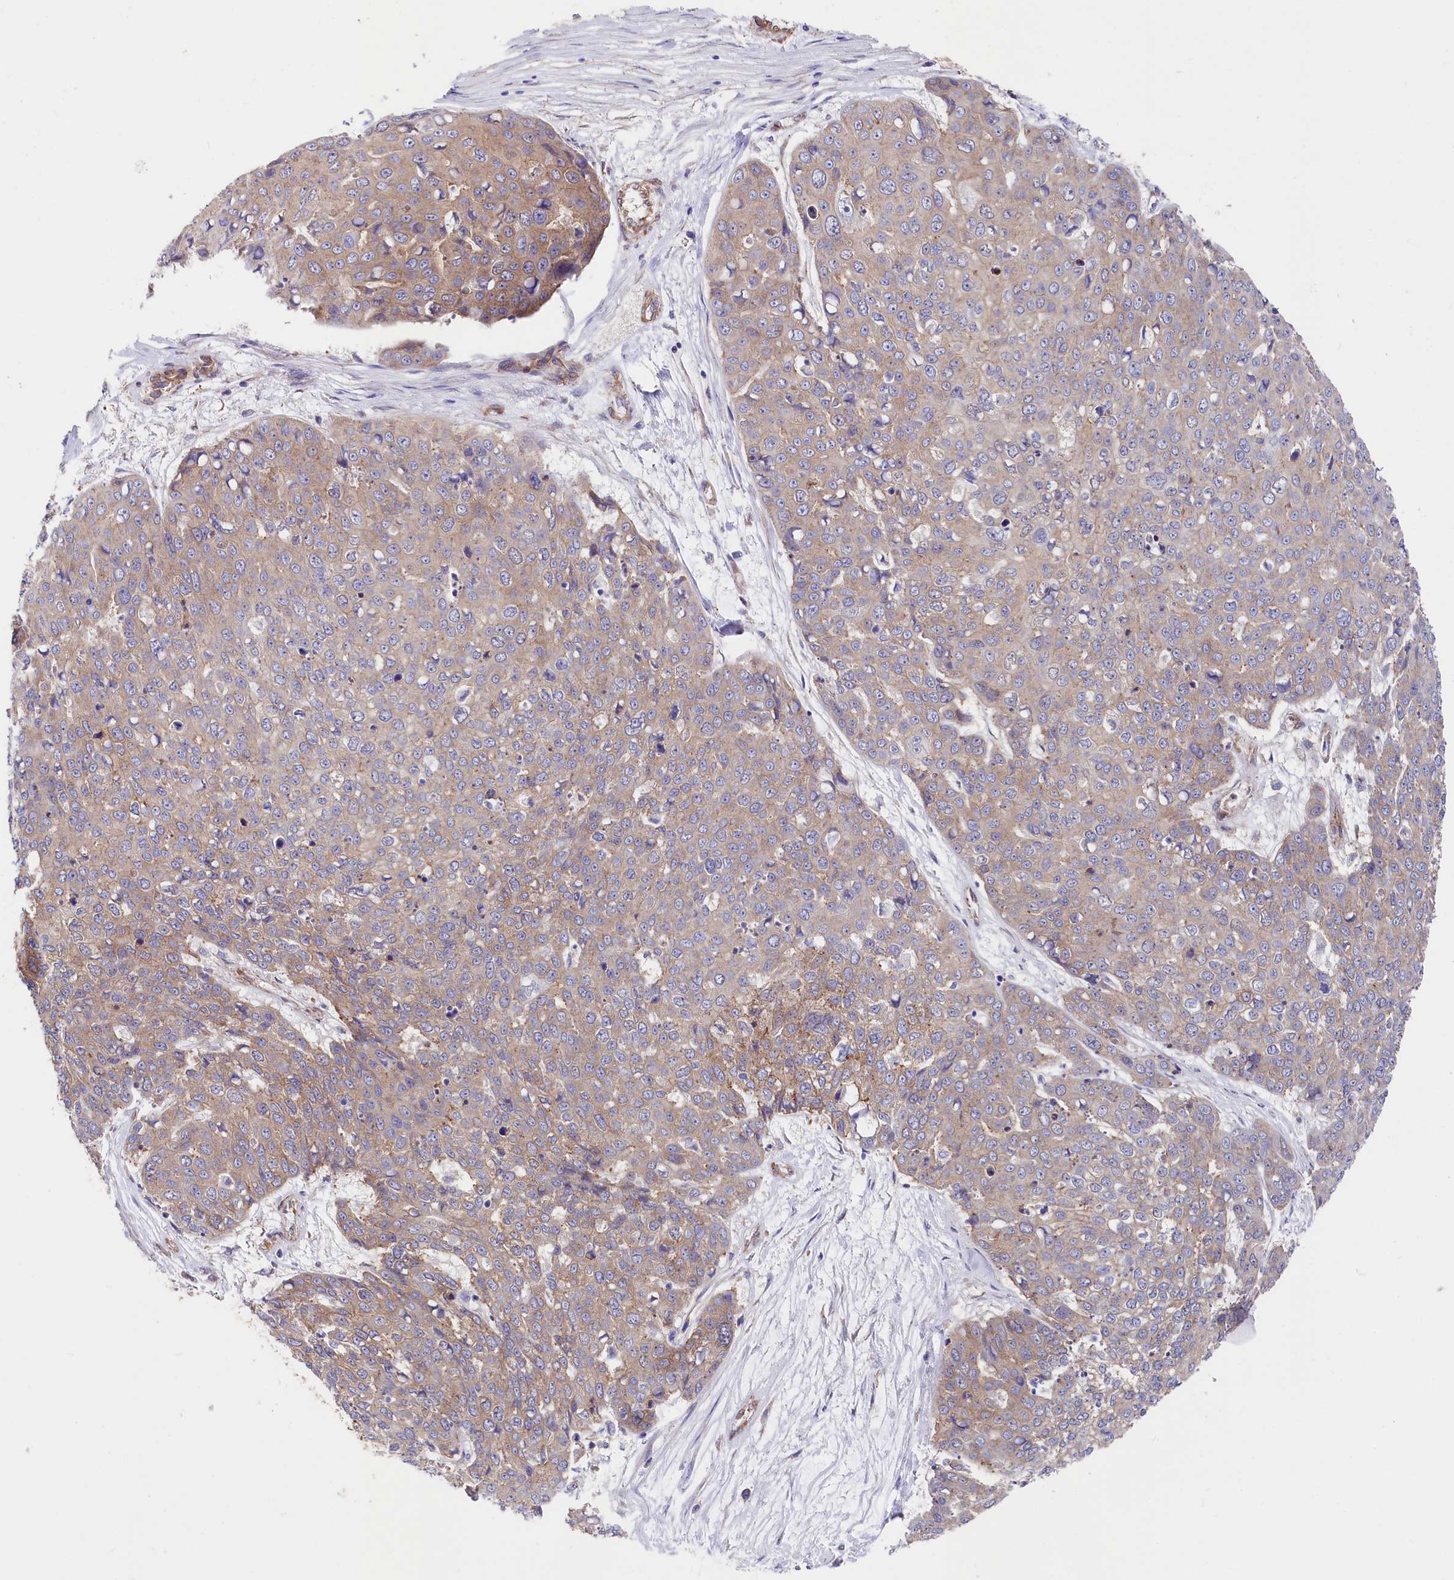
{"staining": {"intensity": "weak", "quantity": ">75%", "location": "cytoplasmic/membranous"}, "tissue": "skin cancer", "cell_type": "Tumor cells", "image_type": "cancer", "snomed": [{"axis": "morphology", "description": "Squamous cell carcinoma, NOS"}, {"axis": "topography", "description": "Skin"}], "caption": "Skin squamous cell carcinoma was stained to show a protein in brown. There is low levels of weak cytoplasmic/membranous positivity in about >75% of tumor cells. The protein of interest is stained brown, and the nuclei are stained in blue (DAB IHC with brightfield microscopy, high magnification).", "gene": "TNKS1BP1", "patient": {"sex": "male", "age": 71}}